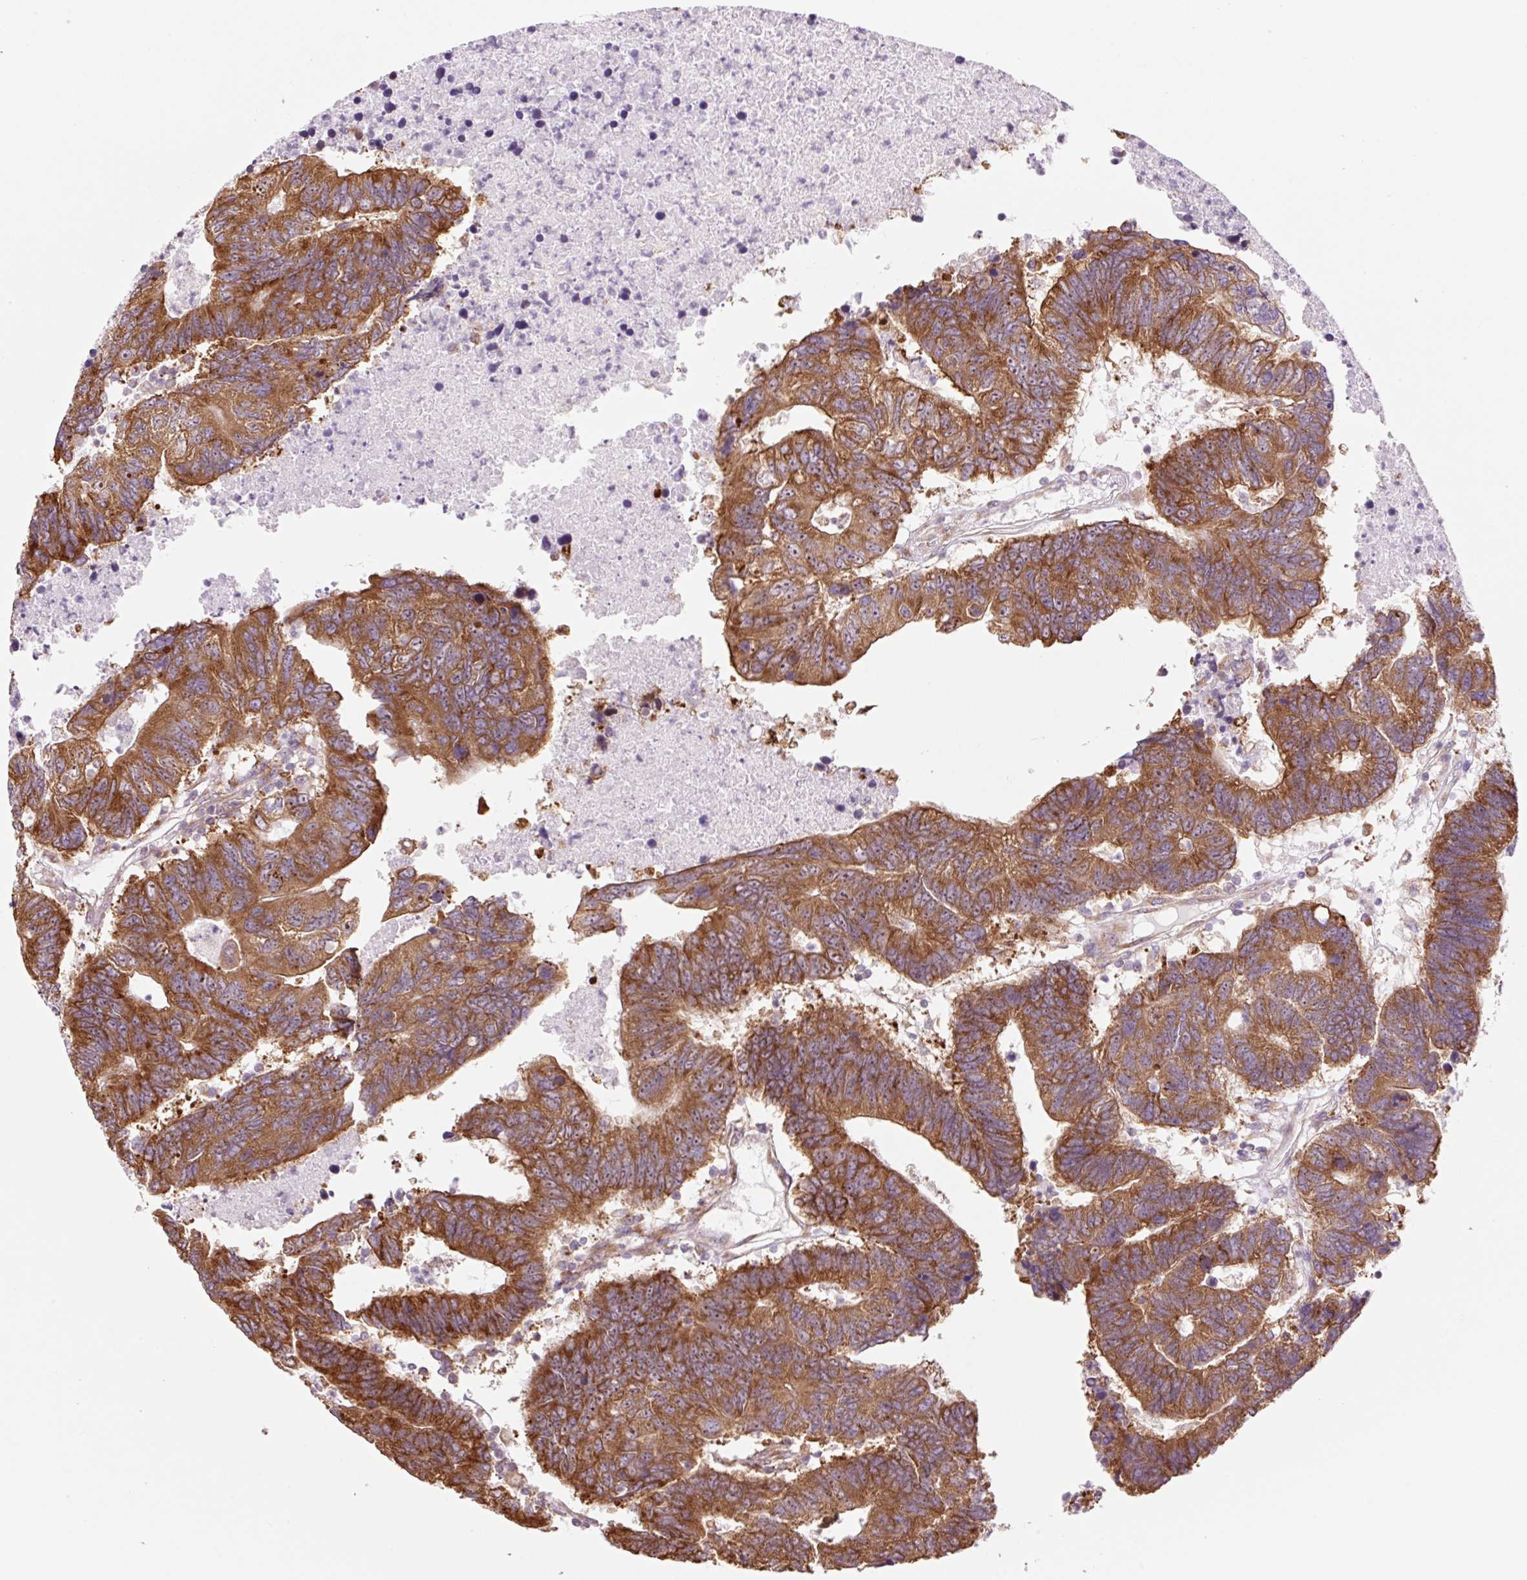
{"staining": {"intensity": "strong", "quantity": ">75%", "location": "cytoplasmic/membranous"}, "tissue": "colorectal cancer", "cell_type": "Tumor cells", "image_type": "cancer", "snomed": [{"axis": "morphology", "description": "Adenocarcinoma, NOS"}, {"axis": "topography", "description": "Colon"}], "caption": "Strong cytoplasmic/membranous protein positivity is appreciated in about >75% of tumor cells in colorectal adenocarcinoma. (brown staining indicates protein expression, while blue staining denotes nuclei).", "gene": "RPL41", "patient": {"sex": "female", "age": 48}}